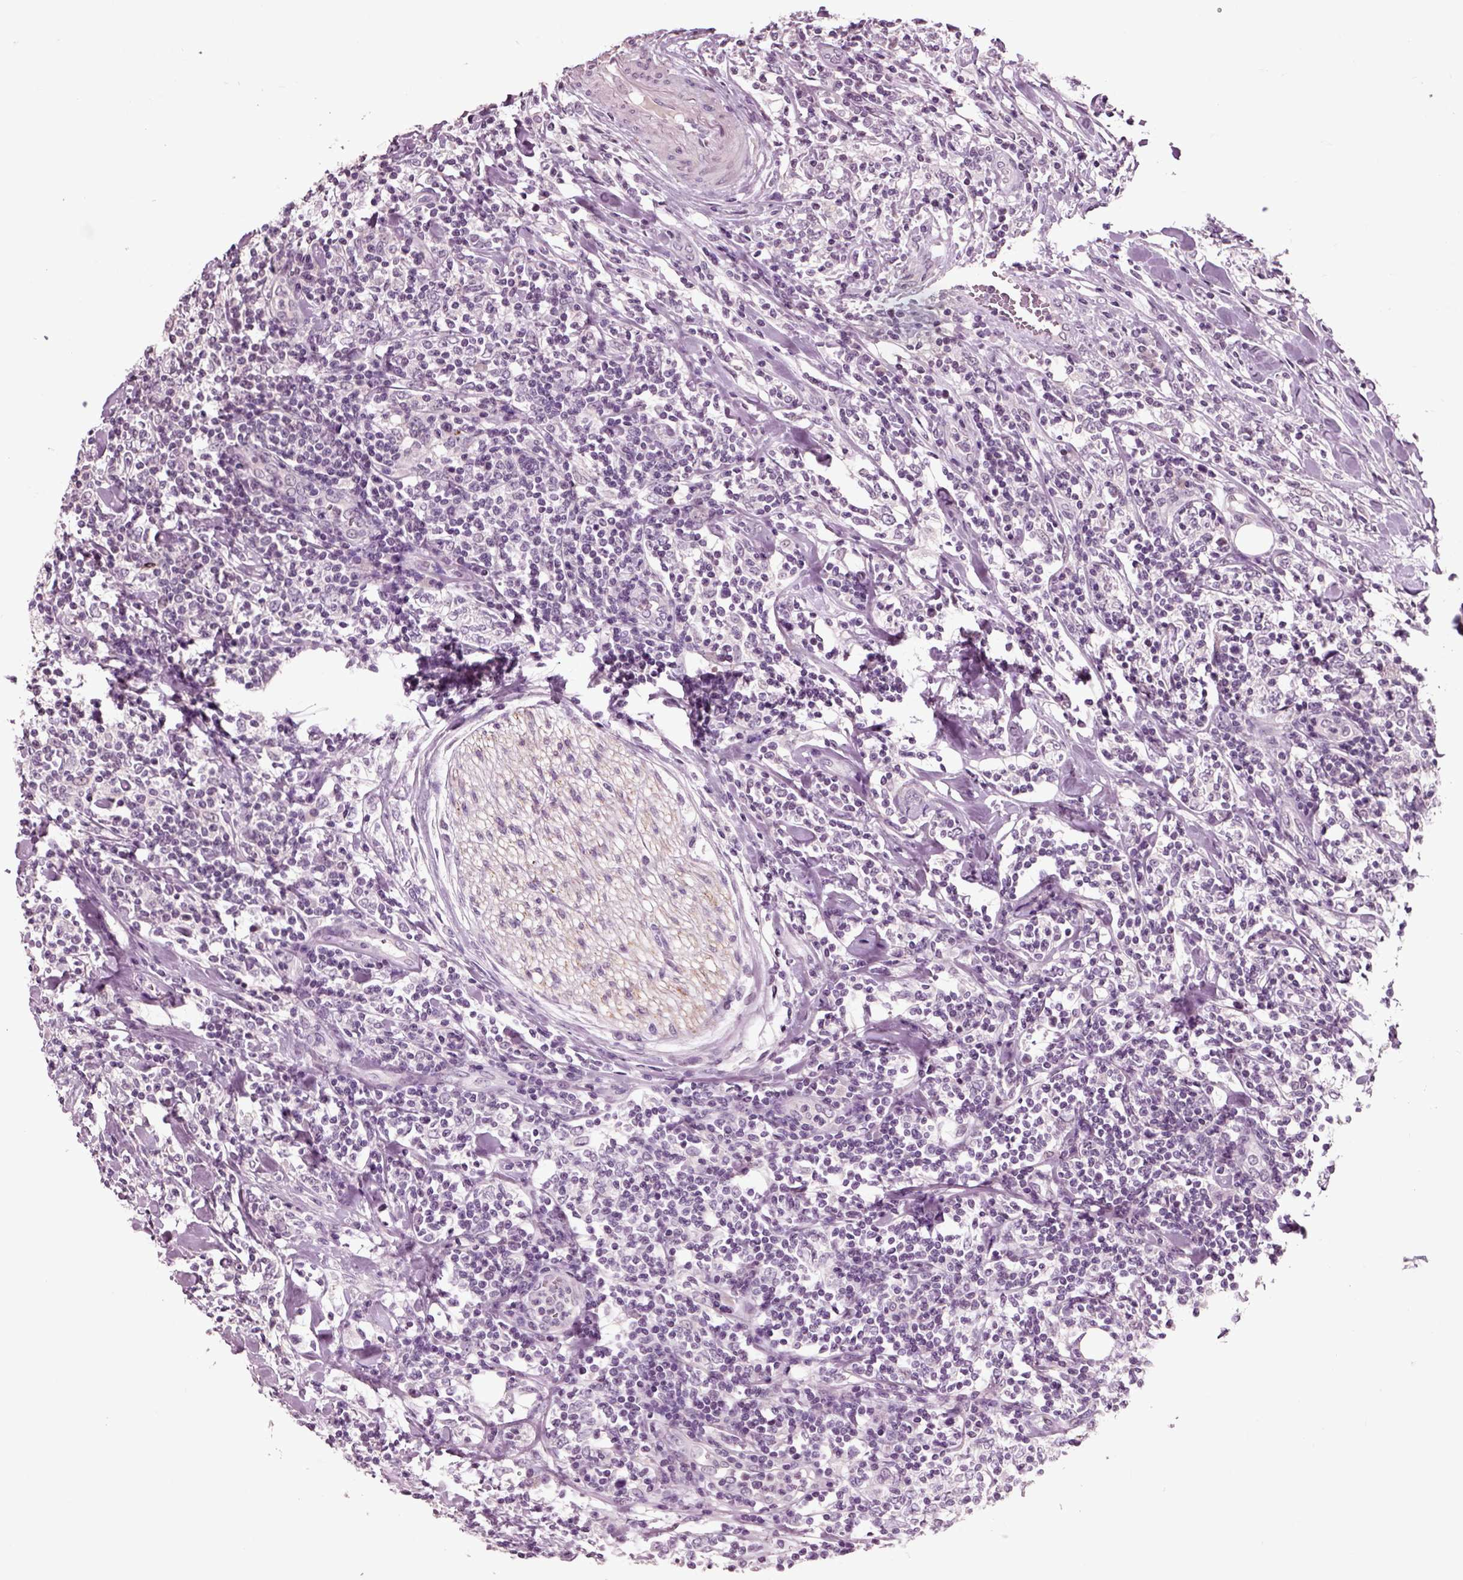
{"staining": {"intensity": "negative", "quantity": "none", "location": "none"}, "tissue": "lymphoma", "cell_type": "Tumor cells", "image_type": "cancer", "snomed": [{"axis": "morphology", "description": "Malignant lymphoma, non-Hodgkin's type, High grade"}, {"axis": "topography", "description": "Lymph node"}], "caption": "High power microscopy histopathology image of an immunohistochemistry micrograph of lymphoma, revealing no significant expression in tumor cells. The staining is performed using DAB brown chromogen with nuclei counter-stained in using hematoxylin.", "gene": "CHGB", "patient": {"sex": "female", "age": 84}}